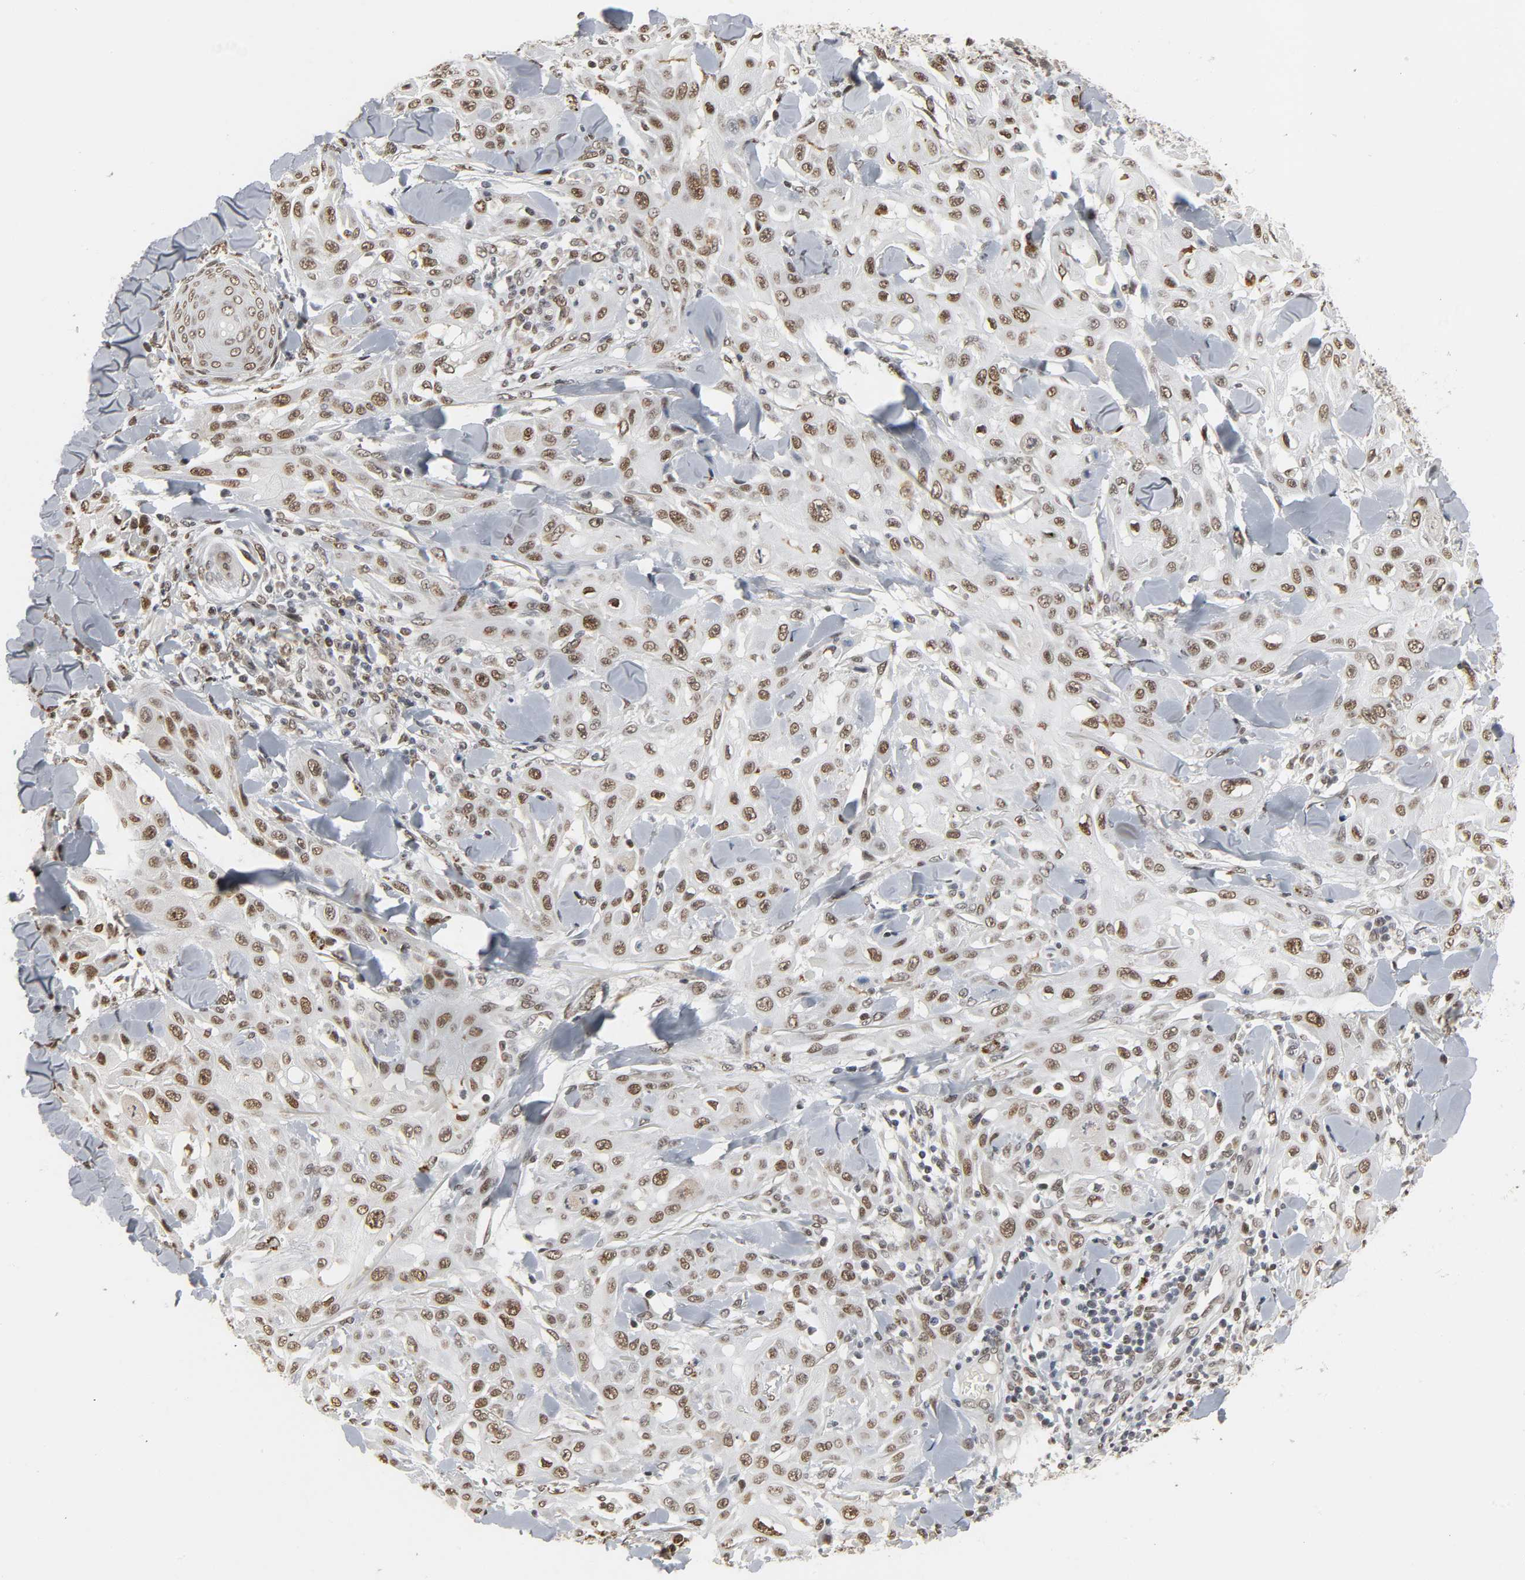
{"staining": {"intensity": "moderate", "quantity": ">75%", "location": "nuclear"}, "tissue": "skin cancer", "cell_type": "Tumor cells", "image_type": "cancer", "snomed": [{"axis": "morphology", "description": "Squamous cell carcinoma, NOS"}, {"axis": "topography", "description": "Skin"}], "caption": "Skin cancer (squamous cell carcinoma) tissue demonstrates moderate nuclear staining in about >75% of tumor cells", "gene": "DAZAP1", "patient": {"sex": "male", "age": 24}}